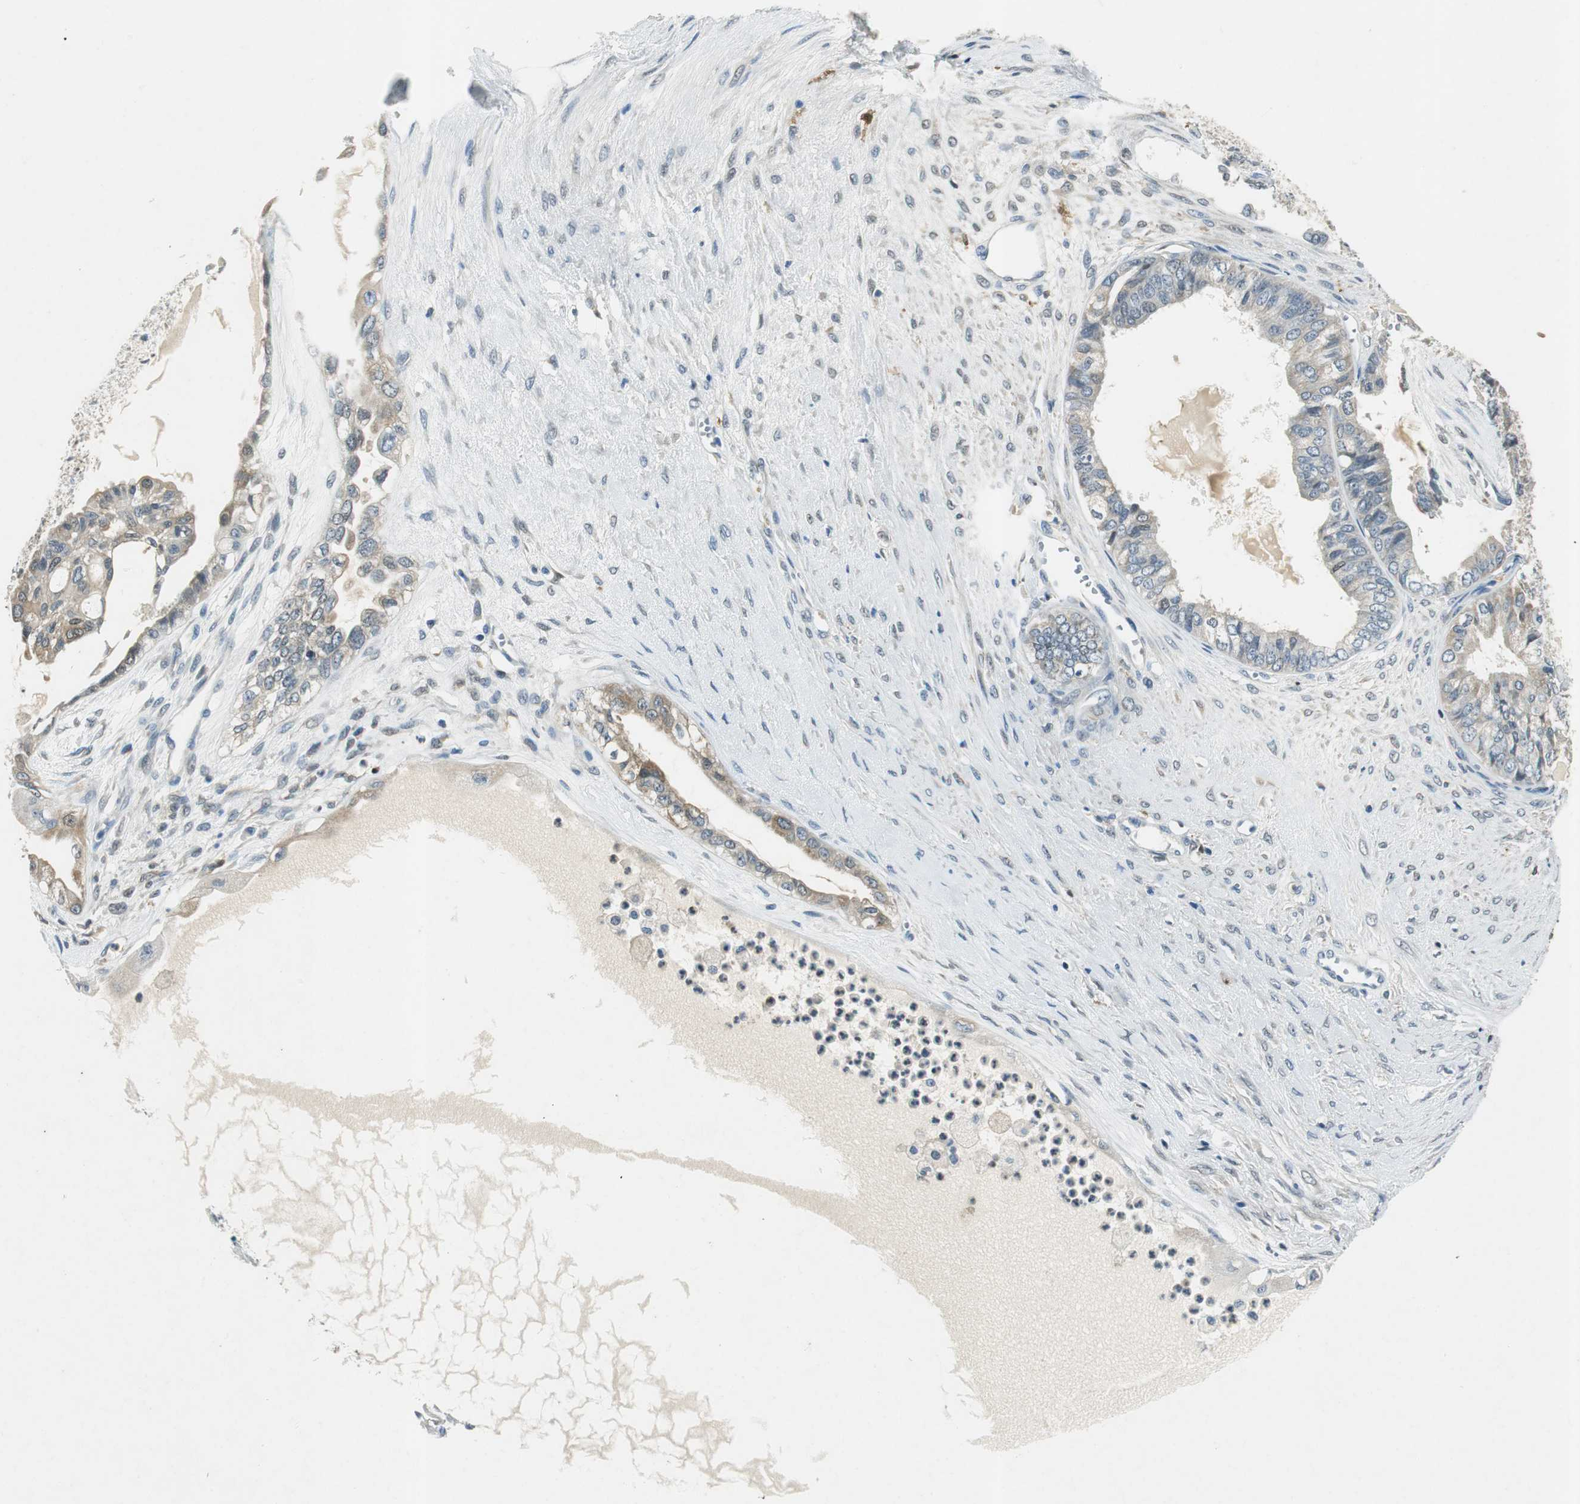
{"staining": {"intensity": "weak", "quantity": "25%-75%", "location": "cytoplasmic/membranous"}, "tissue": "ovarian cancer", "cell_type": "Tumor cells", "image_type": "cancer", "snomed": [{"axis": "morphology", "description": "Carcinoma, NOS"}, {"axis": "morphology", "description": "Carcinoma, endometroid"}, {"axis": "topography", "description": "Ovary"}], "caption": "Immunohistochemical staining of ovarian cancer demonstrates weak cytoplasmic/membranous protein expression in approximately 25%-75% of tumor cells. (Stains: DAB (3,3'-diaminobenzidine) in brown, nuclei in blue, Microscopy: brightfield microscopy at high magnification).", "gene": "ME1", "patient": {"sex": "female", "age": 50}}